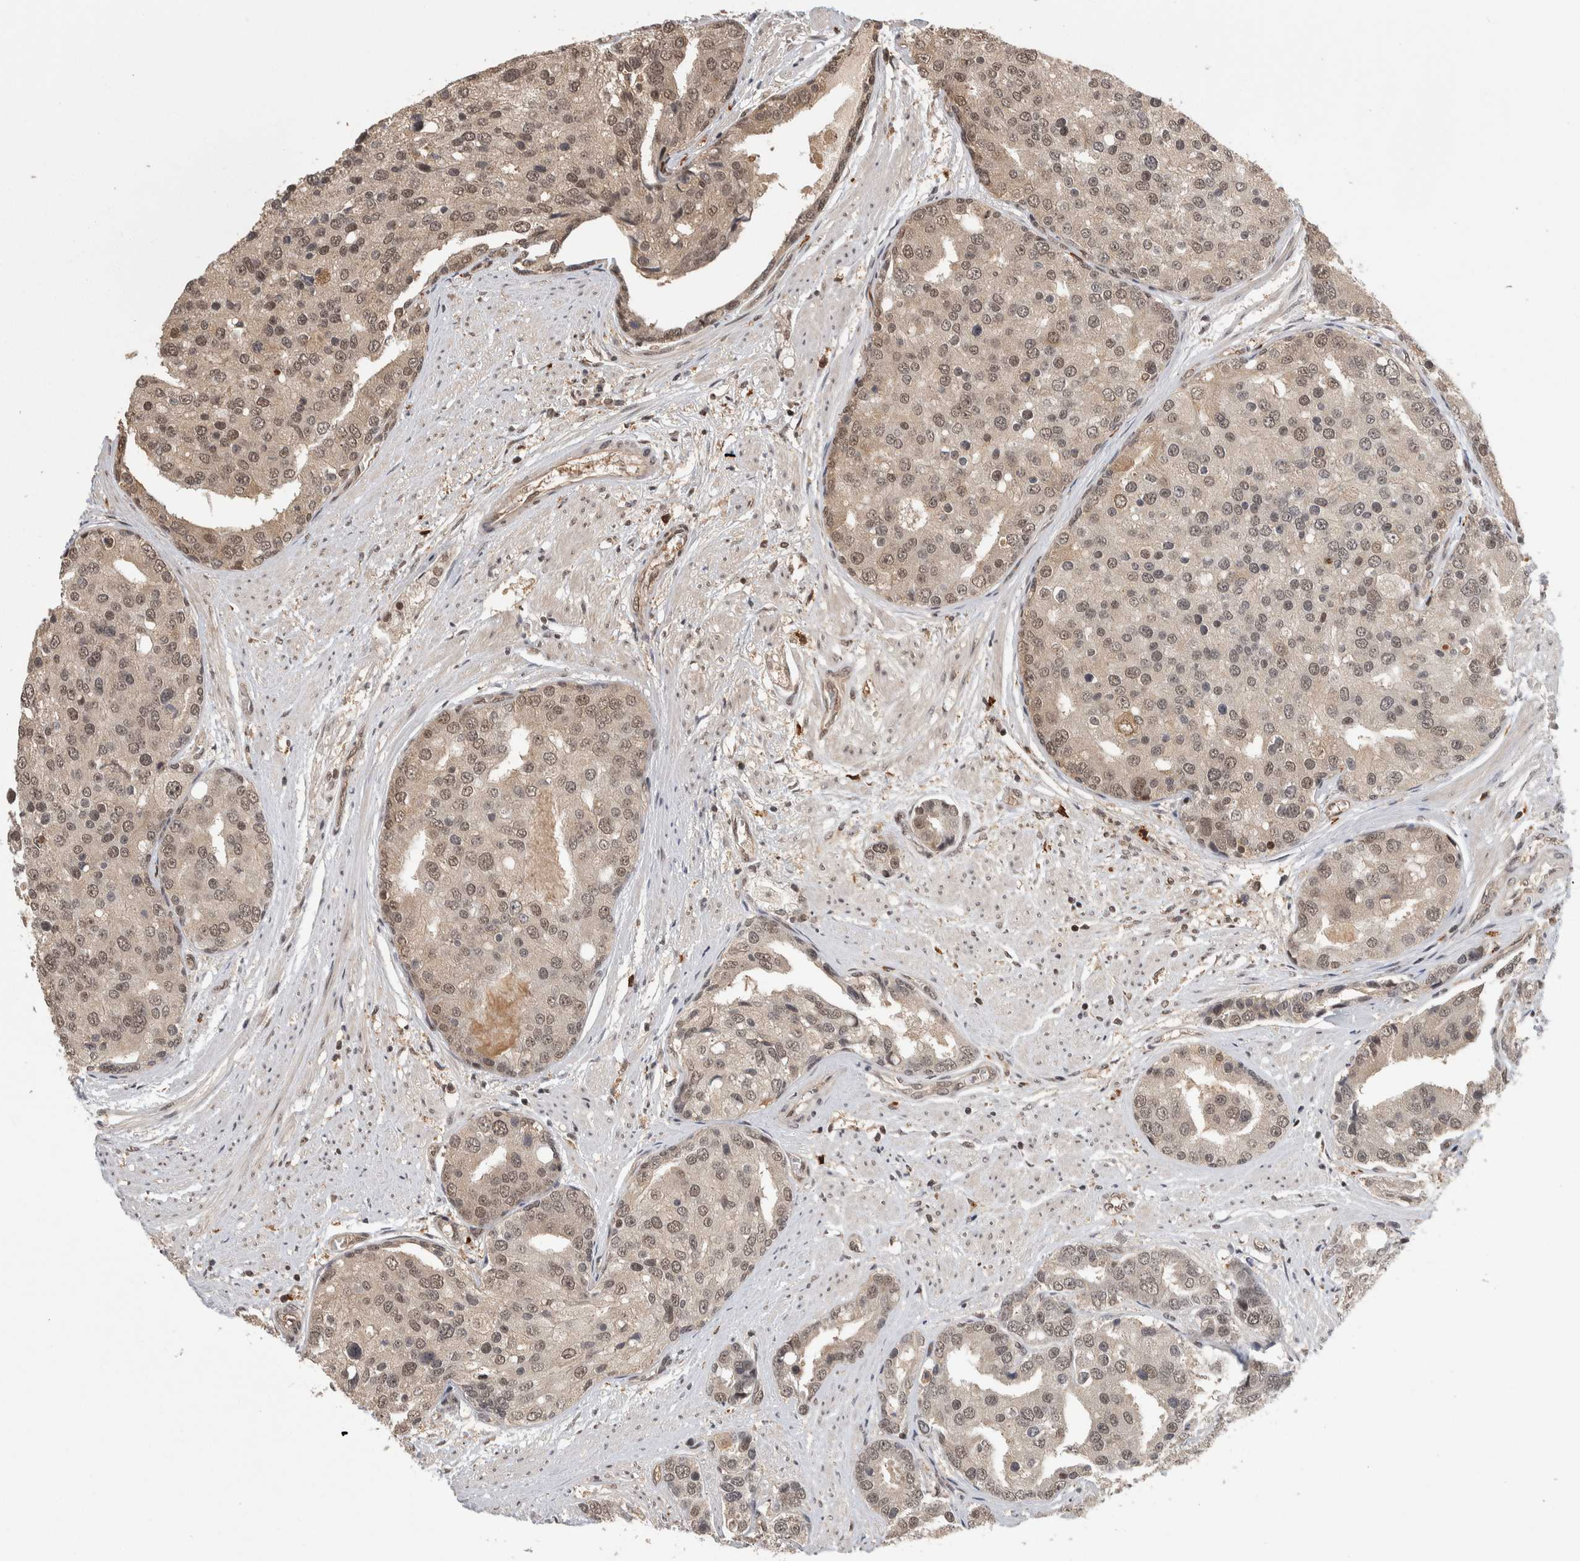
{"staining": {"intensity": "moderate", "quantity": "25%-75%", "location": "cytoplasmic/membranous,nuclear"}, "tissue": "prostate cancer", "cell_type": "Tumor cells", "image_type": "cancer", "snomed": [{"axis": "morphology", "description": "Adenocarcinoma, High grade"}, {"axis": "topography", "description": "Prostate"}], "caption": "Moderate cytoplasmic/membranous and nuclear positivity is present in approximately 25%-75% of tumor cells in prostate high-grade adenocarcinoma.", "gene": "ZNF592", "patient": {"sex": "male", "age": 50}}